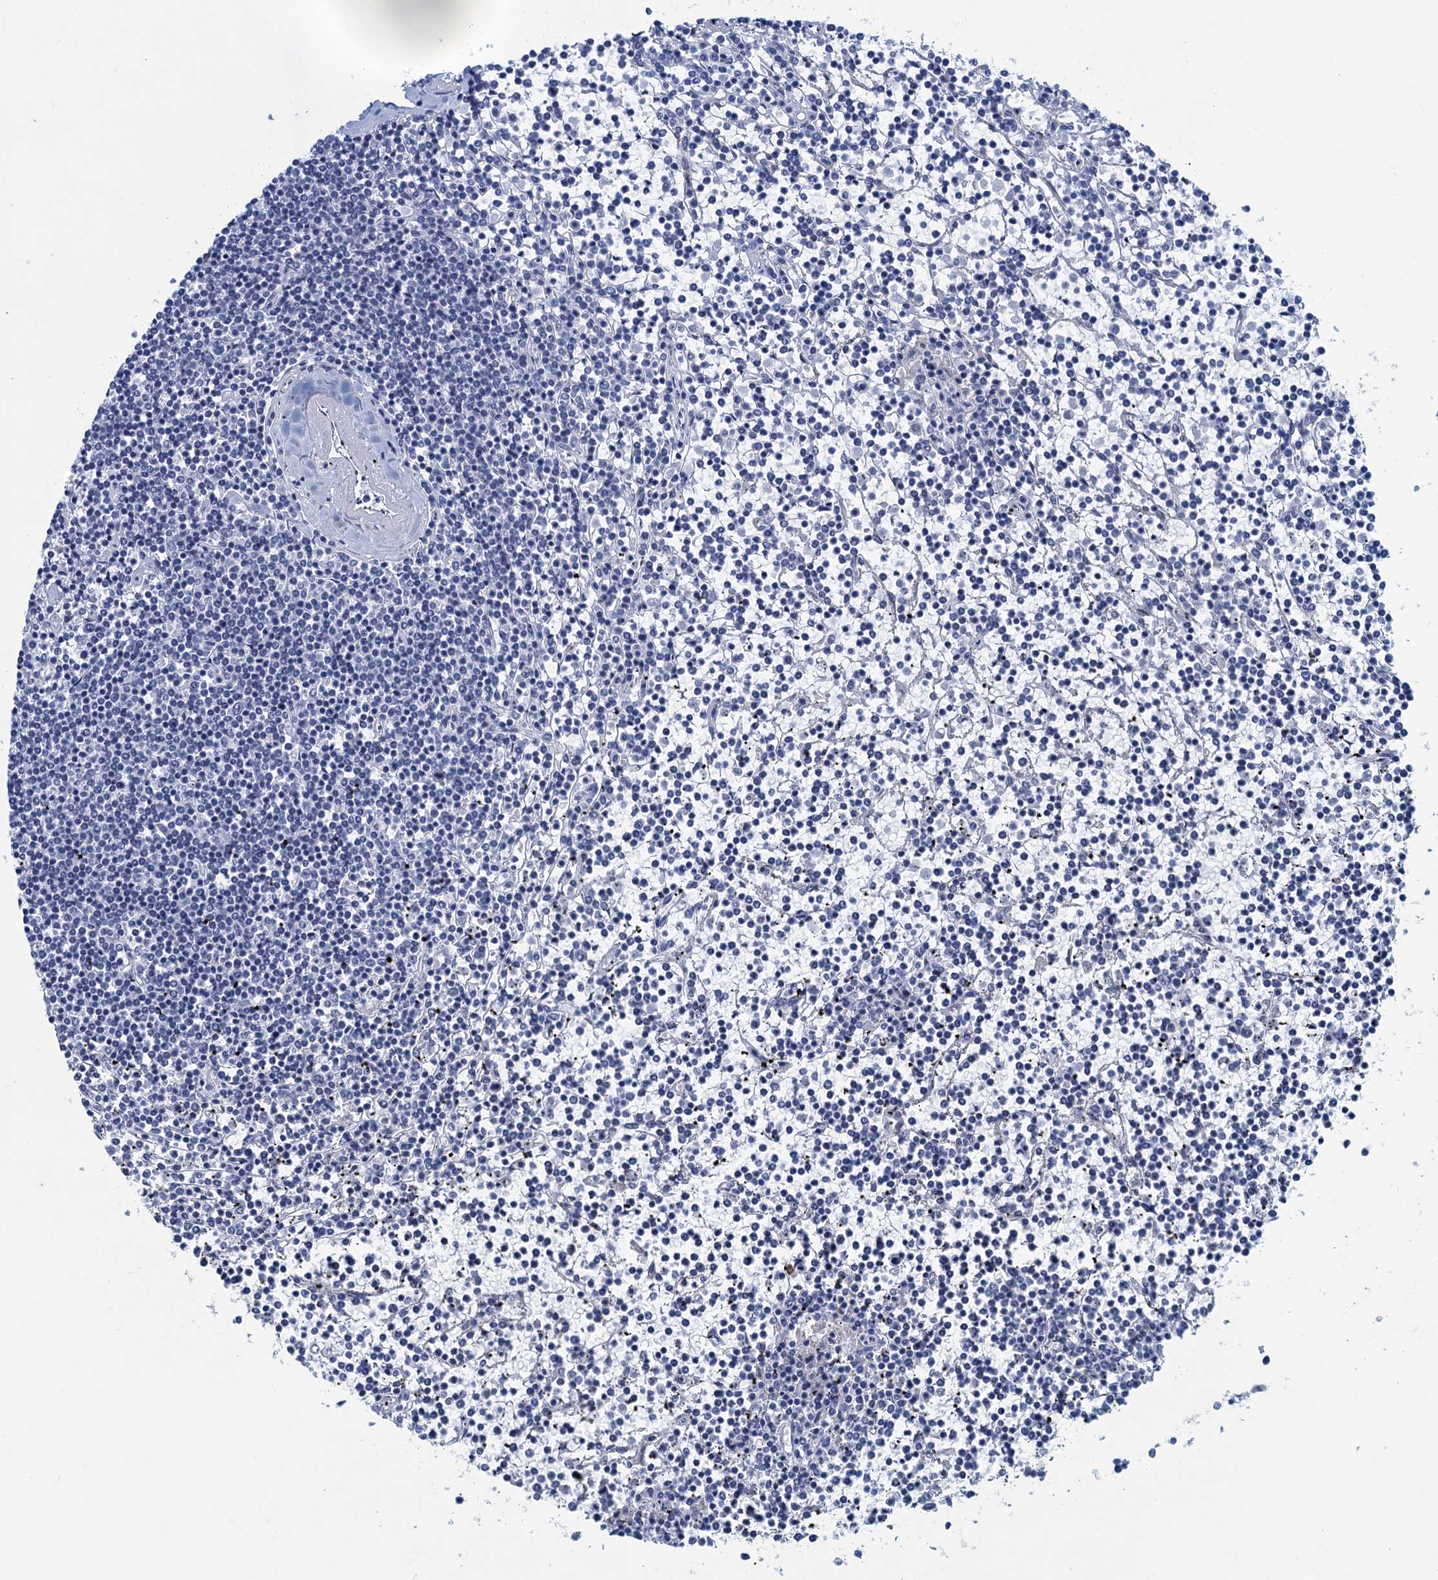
{"staining": {"intensity": "negative", "quantity": "none", "location": "none"}, "tissue": "lymphoma", "cell_type": "Tumor cells", "image_type": "cancer", "snomed": [{"axis": "morphology", "description": "Malignant lymphoma, non-Hodgkin's type, Low grade"}, {"axis": "topography", "description": "Spleen"}], "caption": "A micrograph of low-grade malignant lymphoma, non-Hodgkin's type stained for a protein displays no brown staining in tumor cells.", "gene": "HAPSTR1", "patient": {"sex": "female", "age": 19}}